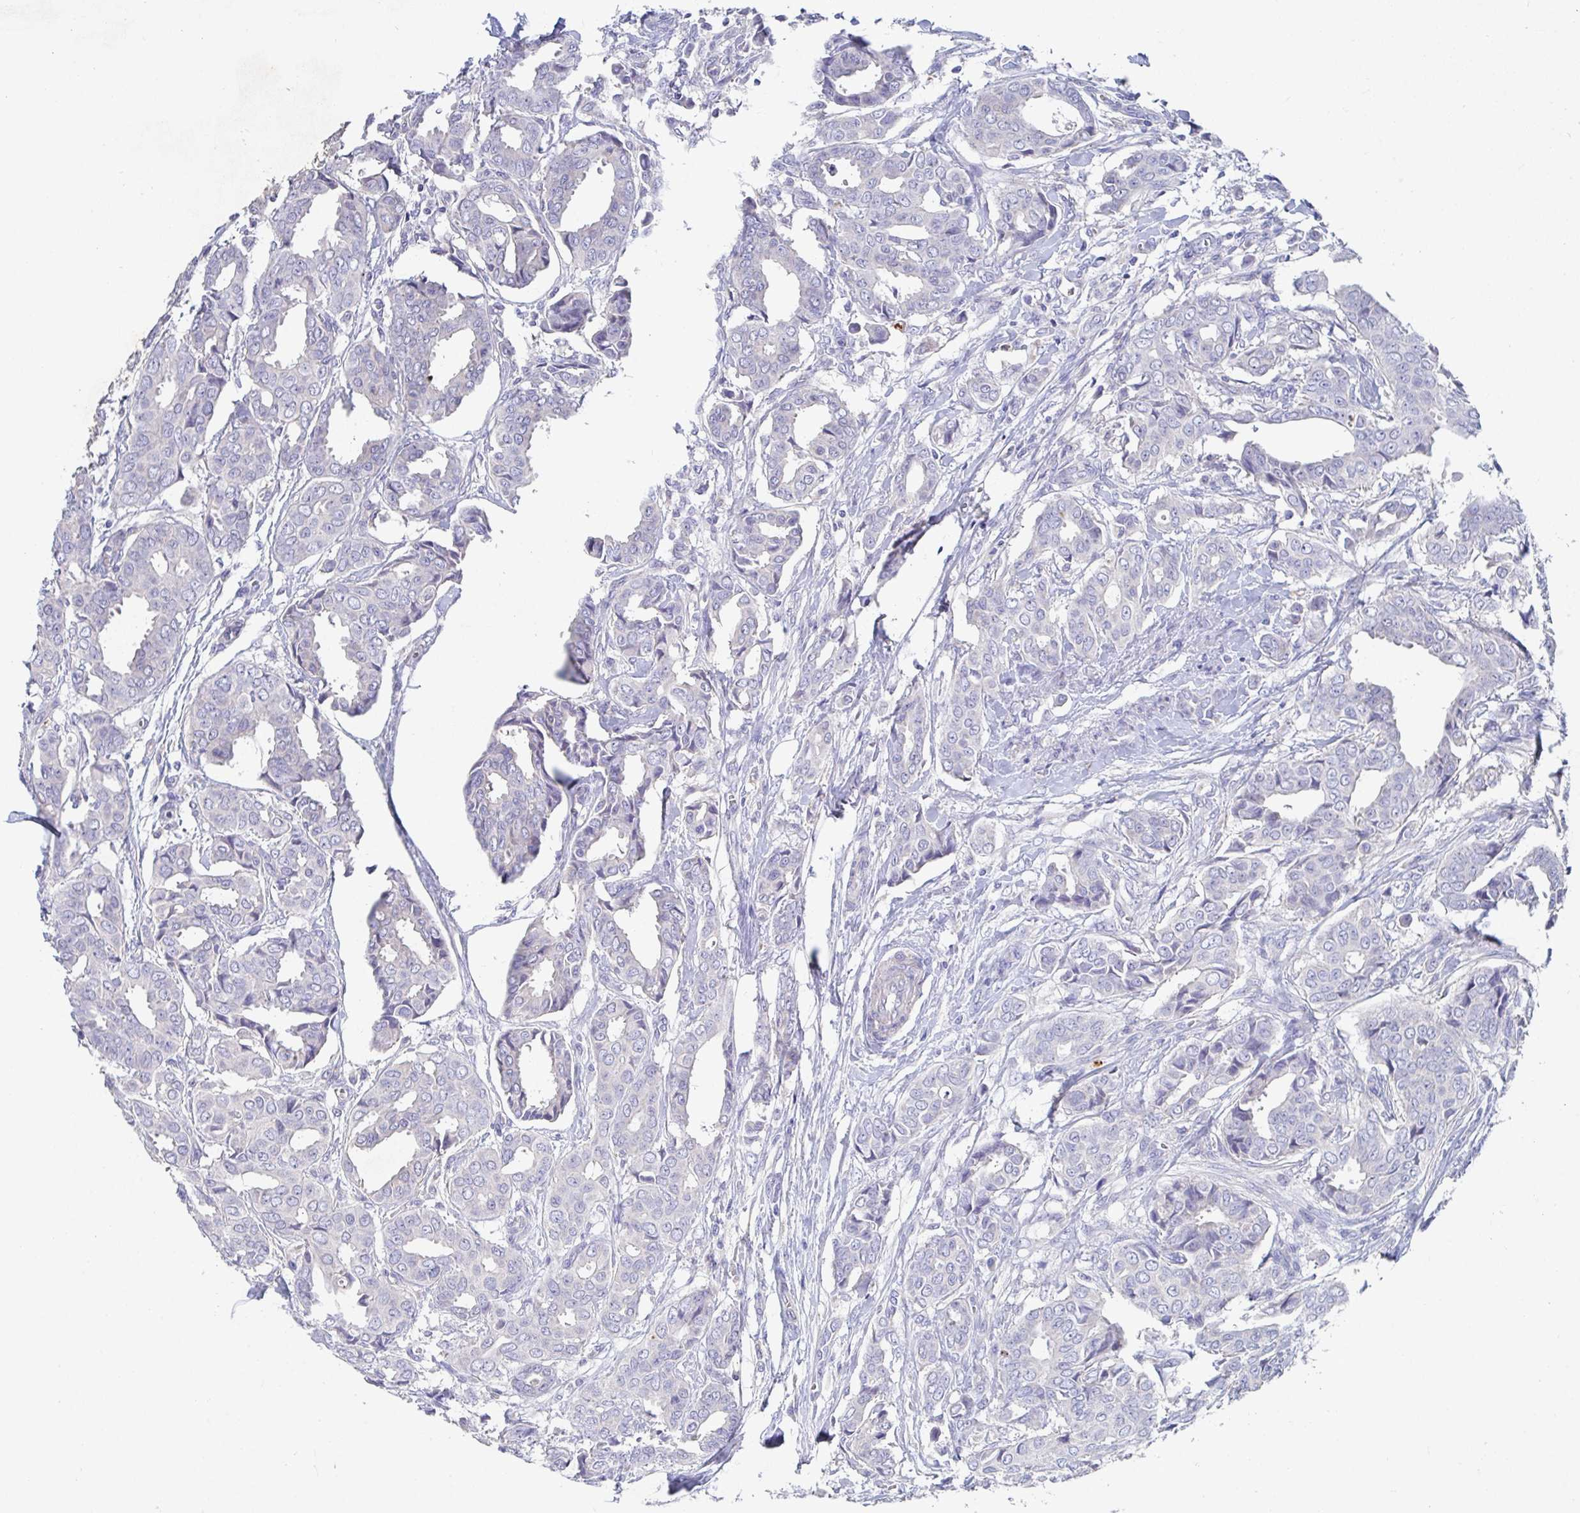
{"staining": {"intensity": "negative", "quantity": "none", "location": "none"}, "tissue": "breast cancer", "cell_type": "Tumor cells", "image_type": "cancer", "snomed": [{"axis": "morphology", "description": "Duct carcinoma"}, {"axis": "topography", "description": "Breast"}], "caption": "An immunohistochemistry micrograph of breast cancer is shown. There is no staining in tumor cells of breast cancer.", "gene": "ZNF561", "patient": {"sex": "female", "age": 45}}